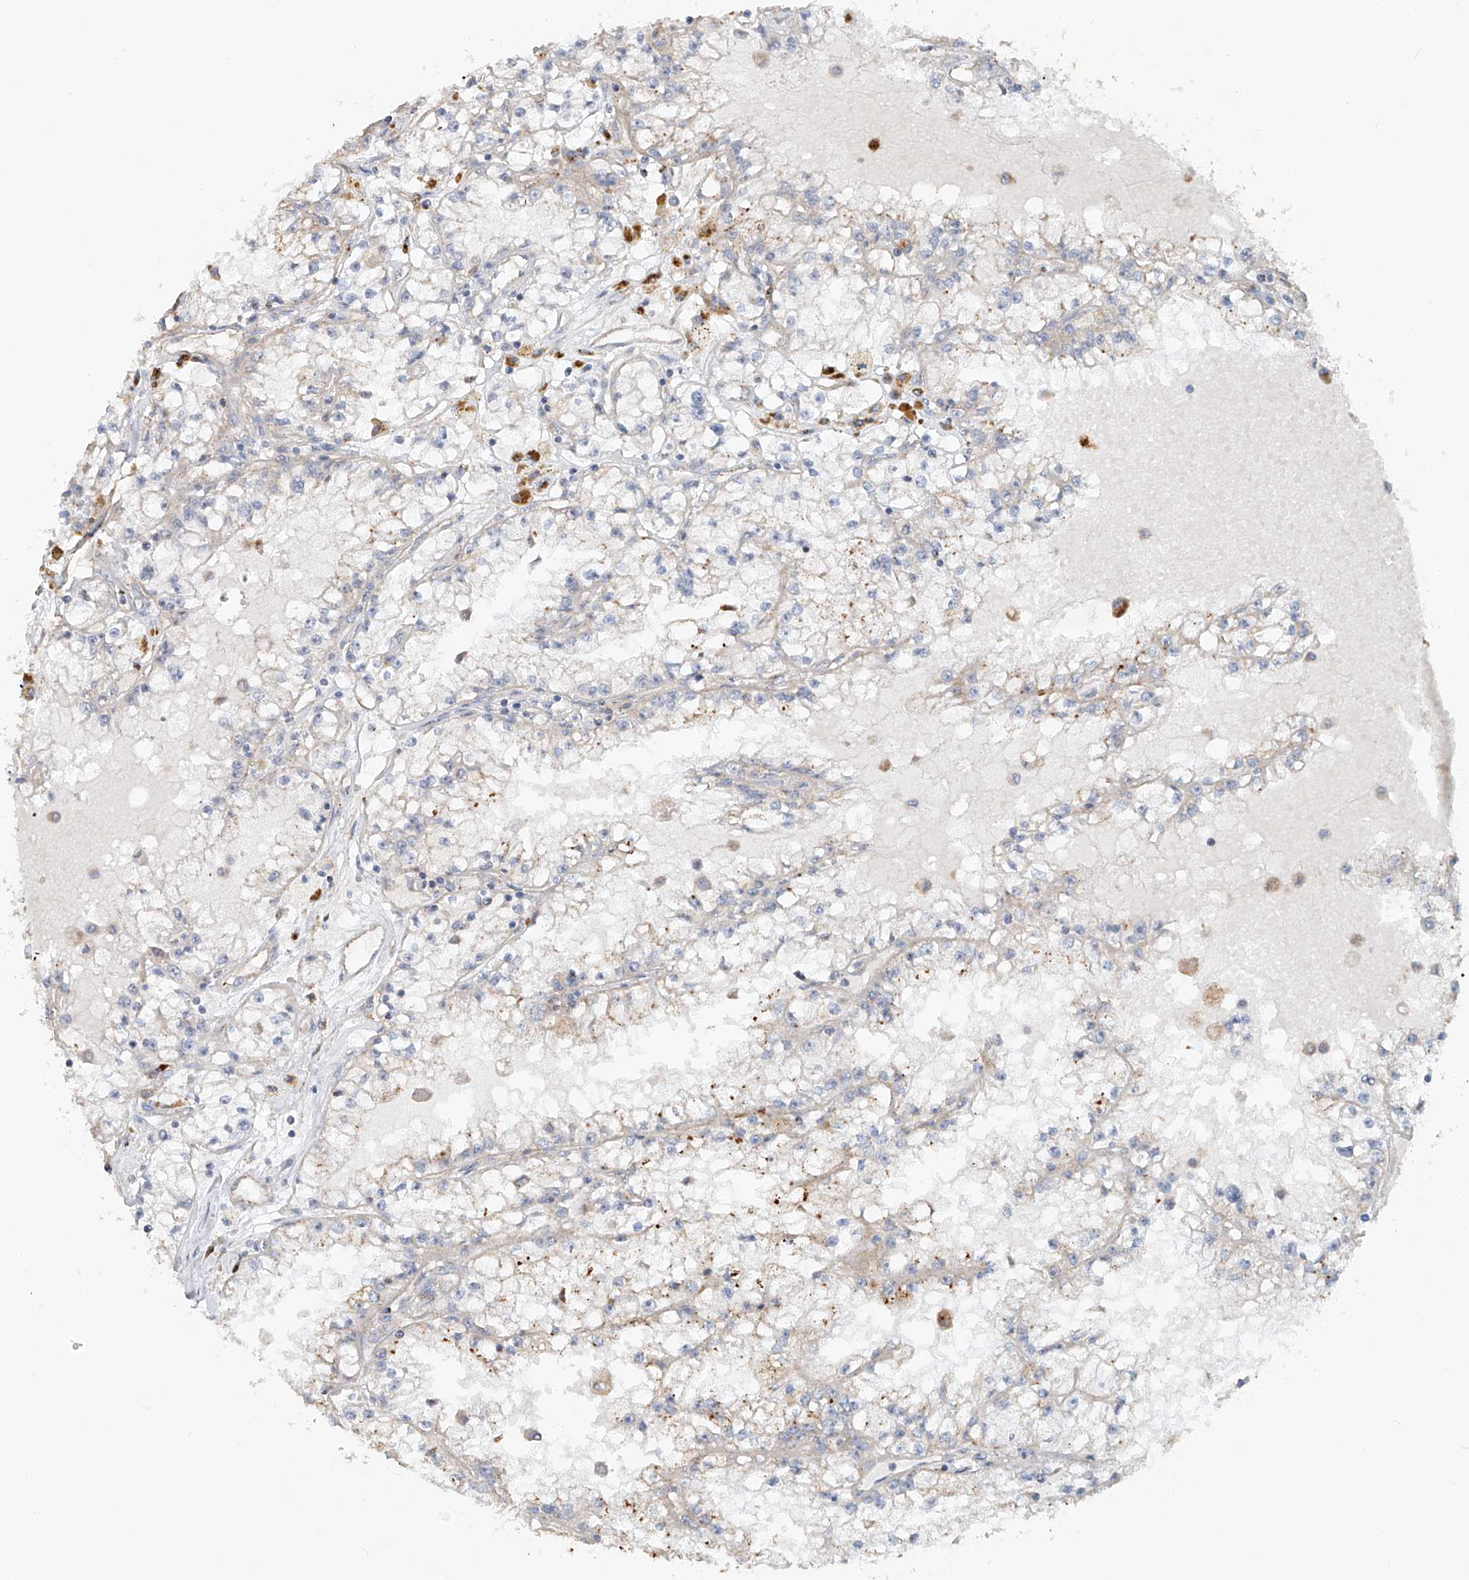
{"staining": {"intensity": "weak", "quantity": "<25%", "location": "cytoplasmic/membranous"}, "tissue": "renal cancer", "cell_type": "Tumor cells", "image_type": "cancer", "snomed": [{"axis": "morphology", "description": "Adenocarcinoma, NOS"}, {"axis": "topography", "description": "Kidney"}], "caption": "Tumor cells show no significant expression in renal cancer. (Stains: DAB immunohistochemistry with hematoxylin counter stain, Microscopy: brightfield microscopy at high magnification).", "gene": "TRIM47", "patient": {"sex": "male", "age": 56}}